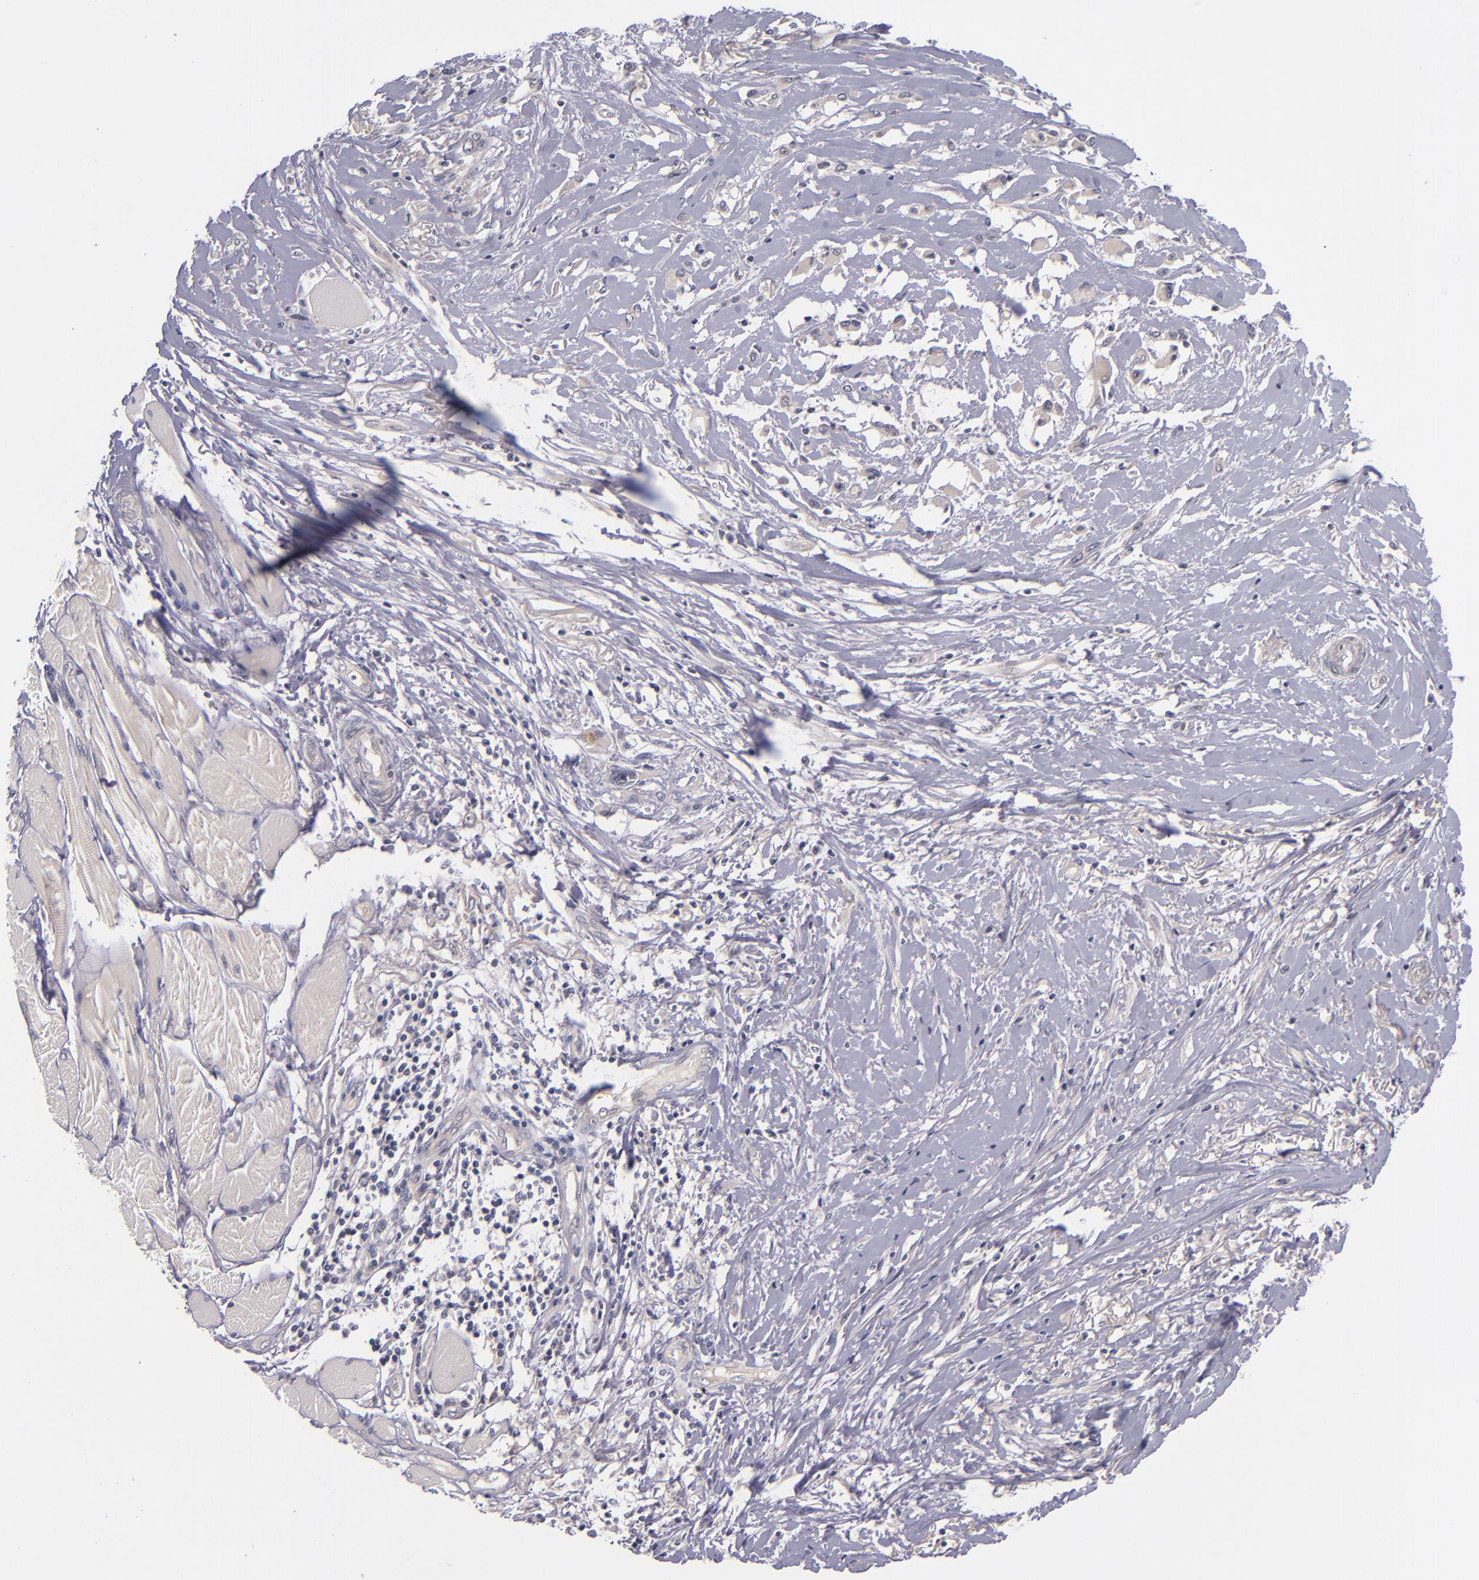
{"staining": {"intensity": "negative", "quantity": "none", "location": "none"}, "tissue": "melanoma", "cell_type": "Tumor cells", "image_type": "cancer", "snomed": [{"axis": "morphology", "description": "Malignant melanoma, NOS"}, {"axis": "topography", "description": "Skin"}], "caption": "Protein analysis of malignant melanoma shows no significant staining in tumor cells.", "gene": "TSC2", "patient": {"sex": "male", "age": 91}}